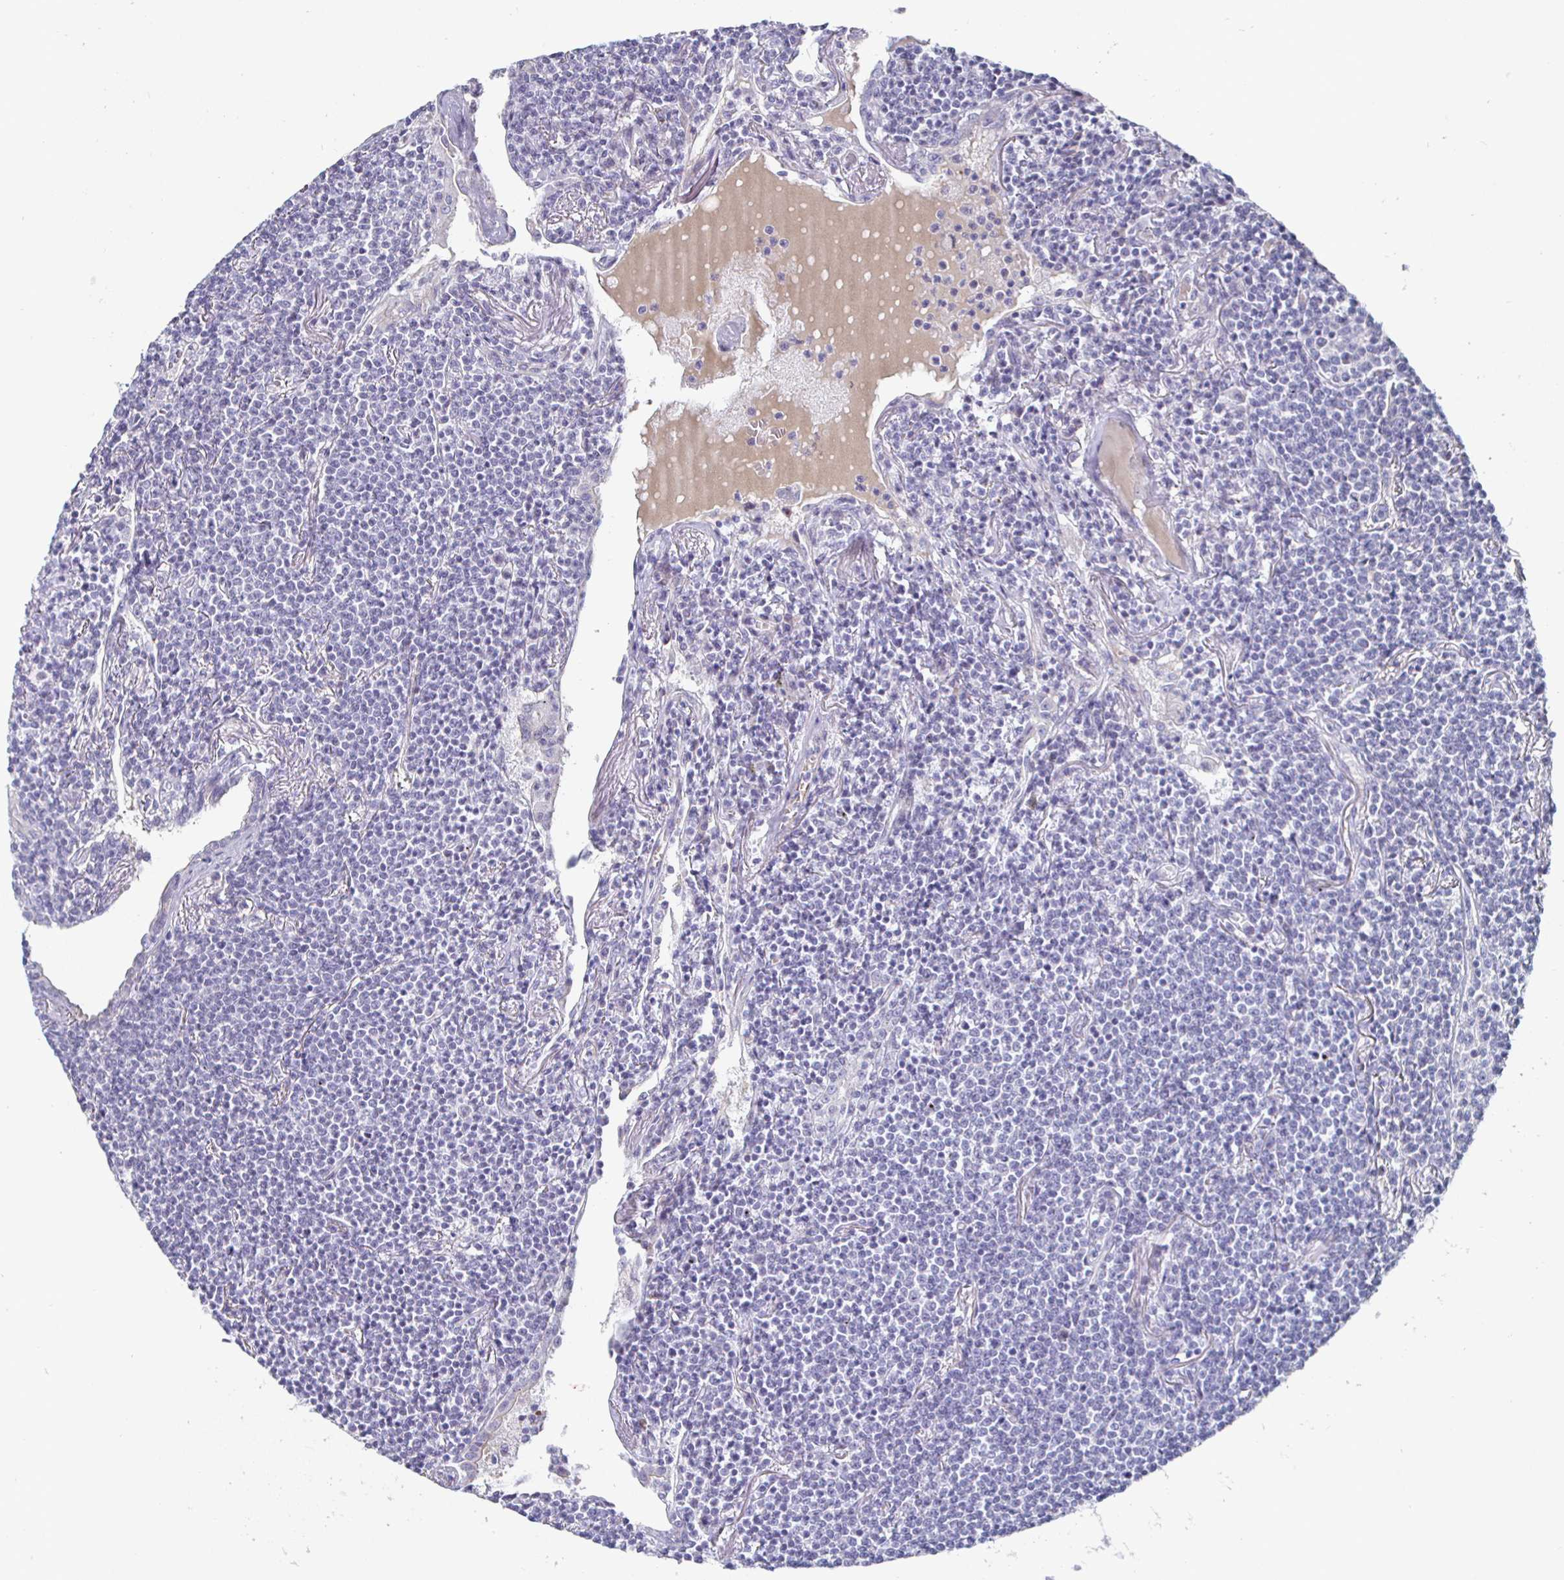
{"staining": {"intensity": "negative", "quantity": "none", "location": "none"}, "tissue": "lymphoma", "cell_type": "Tumor cells", "image_type": "cancer", "snomed": [{"axis": "morphology", "description": "Malignant lymphoma, non-Hodgkin's type, Low grade"}, {"axis": "topography", "description": "Lung"}], "caption": "Malignant lymphoma, non-Hodgkin's type (low-grade) stained for a protein using immunohistochemistry reveals no staining tumor cells.", "gene": "DMRTB1", "patient": {"sex": "female", "age": 71}}